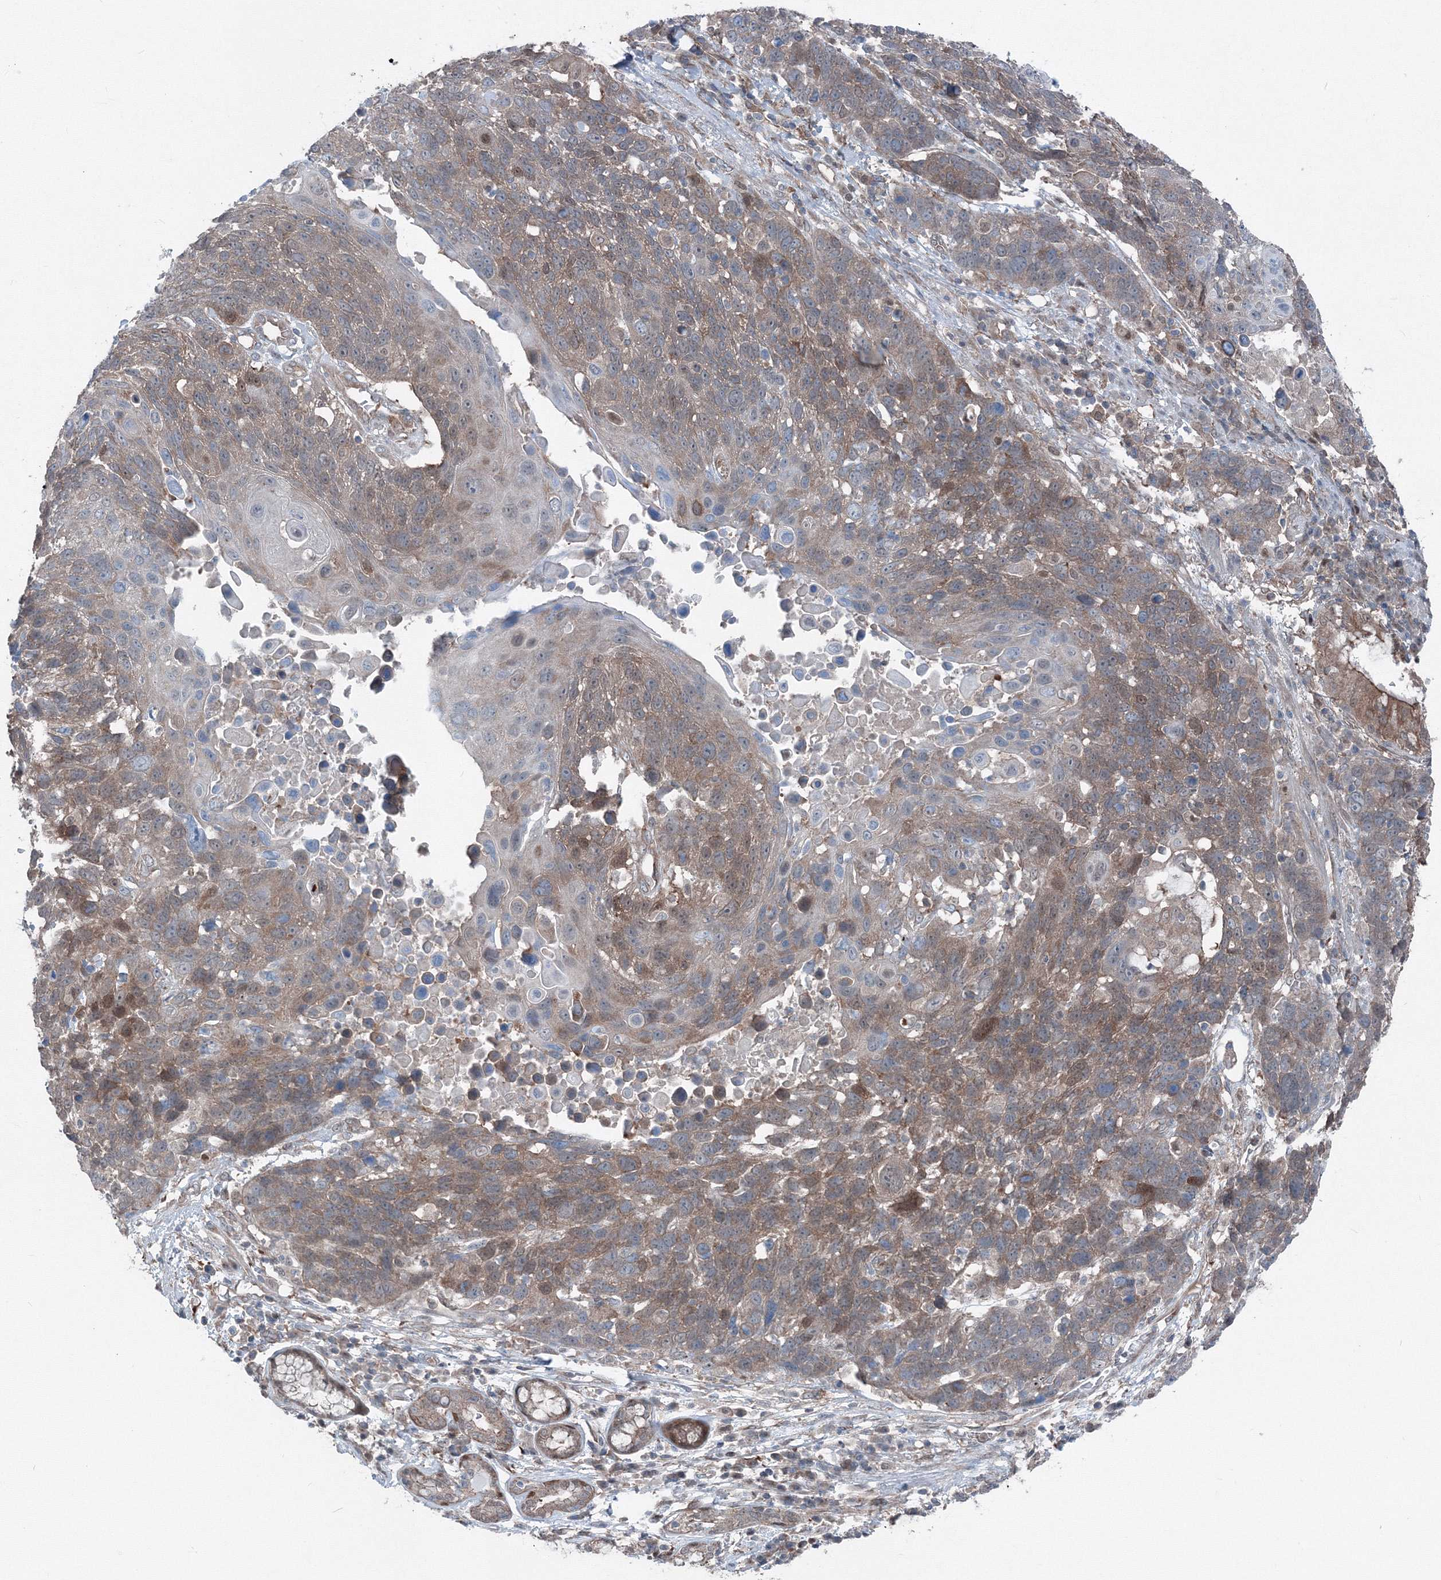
{"staining": {"intensity": "moderate", "quantity": ">75%", "location": "cytoplasmic/membranous,nuclear"}, "tissue": "lung cancer", "cell_type": "Tumor cells", "image_type": "cancer", "snomed": [{"axis": "morphology", "description": "Squamous cell carcinoma, NOS"}, {"axis": "topography", "description": "Lung"}], "caption": "High-magnification brightfield microscopy of squamous cell carcinoma (lung) stained with DAB (brown) and counterstained with hematoxylin (blue). tumor cells exhibit moderate cytoplasmic/membranous and nuclear positivity is identified in approximately>75% of cells. The staining was performed using DAB, with brown indicating positive protein expression. Nuclei are stained blue with hematoxylin.", "gene": "TPRKB", "patient": {"sex": "male", "age": 66}}